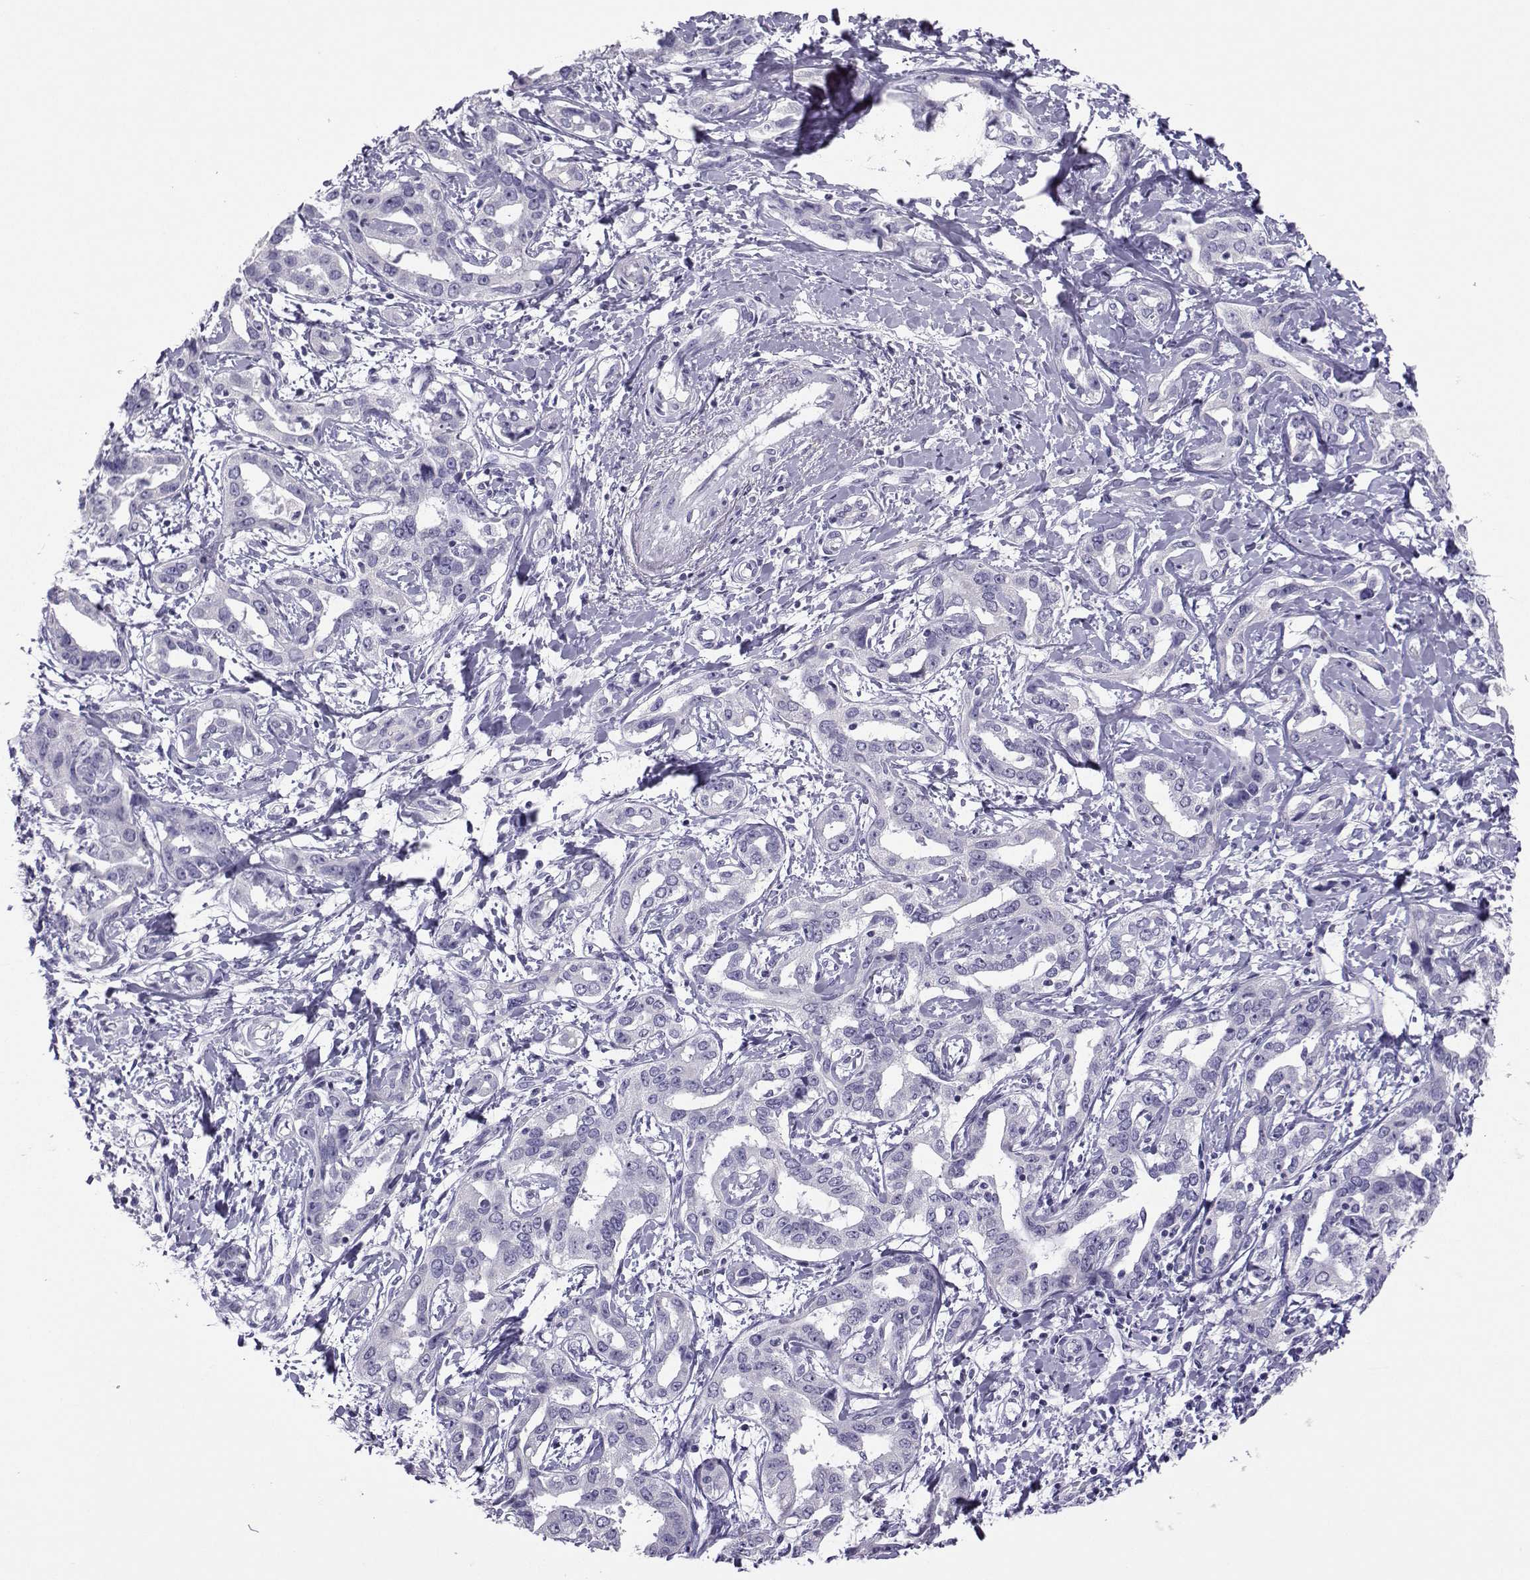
{"staining": {"intensity": "negative", "quantity": "none", "location": "none"}, "tissue": "liver cancer", "cell_type": "Tumor cells", "image_type": "cancer", "snomed": [{"axis": "morphology", "description": "Cholangiocarcinoma"}, {"axis": "topography", "description": "Liver"}], "caption": "There is no significant expression in tumor cells of liver cholangiocarcinoma.", "gene": "NEFL", "patient": {"sex": "male", "age": 59}}